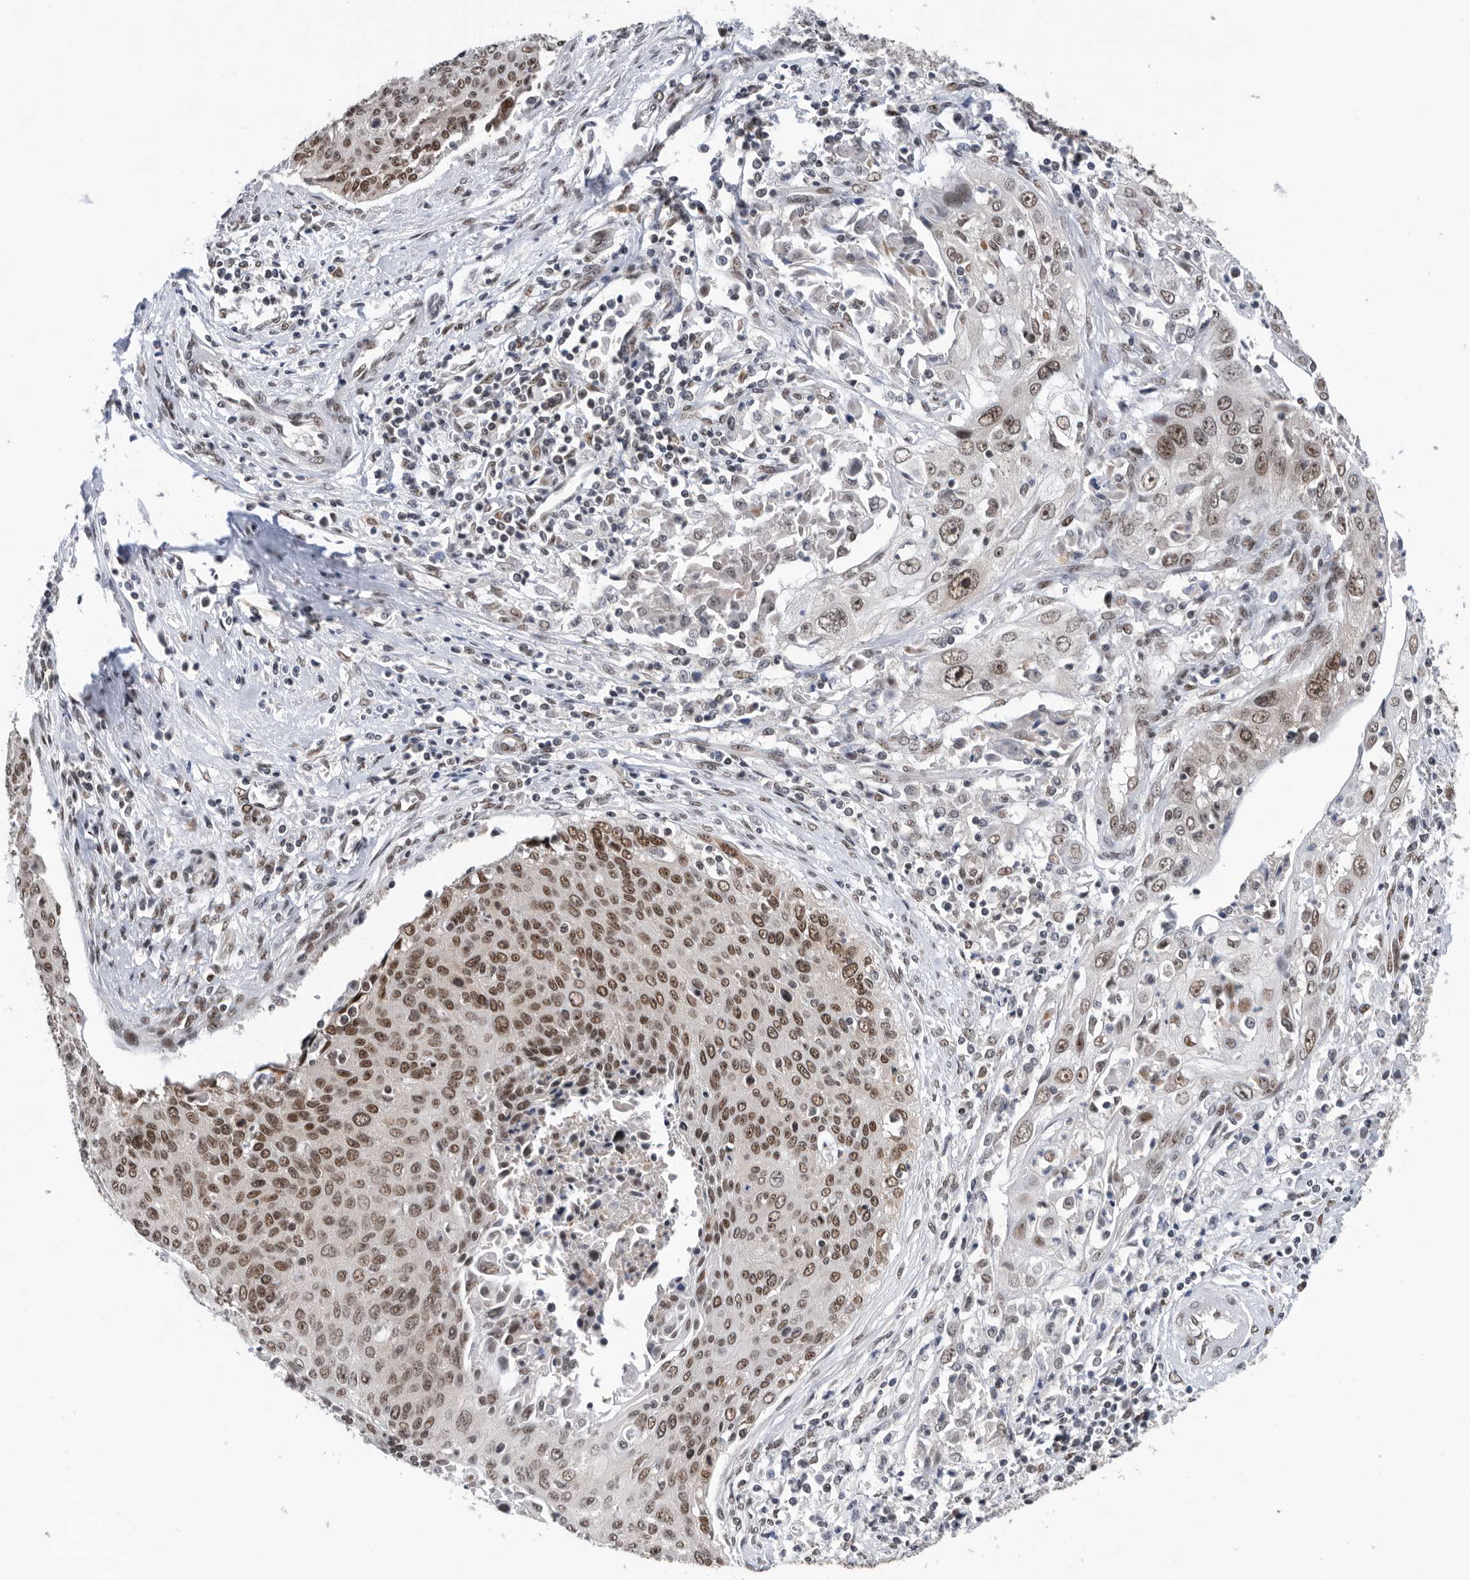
{"staining": {"intensity": "moderate", "quantity": ">75%", "location": "nuclear"}, "tissue": "cervical cancer", "cell_type": "Tumor cells", "image_type": "cancer", "snomed": [{"axis": "morphology", "description": "Squamous cell carcinoma, NOS"}, {"axis": "topography", "description": "Cervix"}], "caption": "IHC (DAB (3,3'-diaminobenzidine)) staining of human cervical cancer (squamous cell carcinoma) shows moderate nuclear protein positivity in about >75% of tumor cells.", "gene": "ZNF260", "patient": {"sex": "female", "age": 55}}